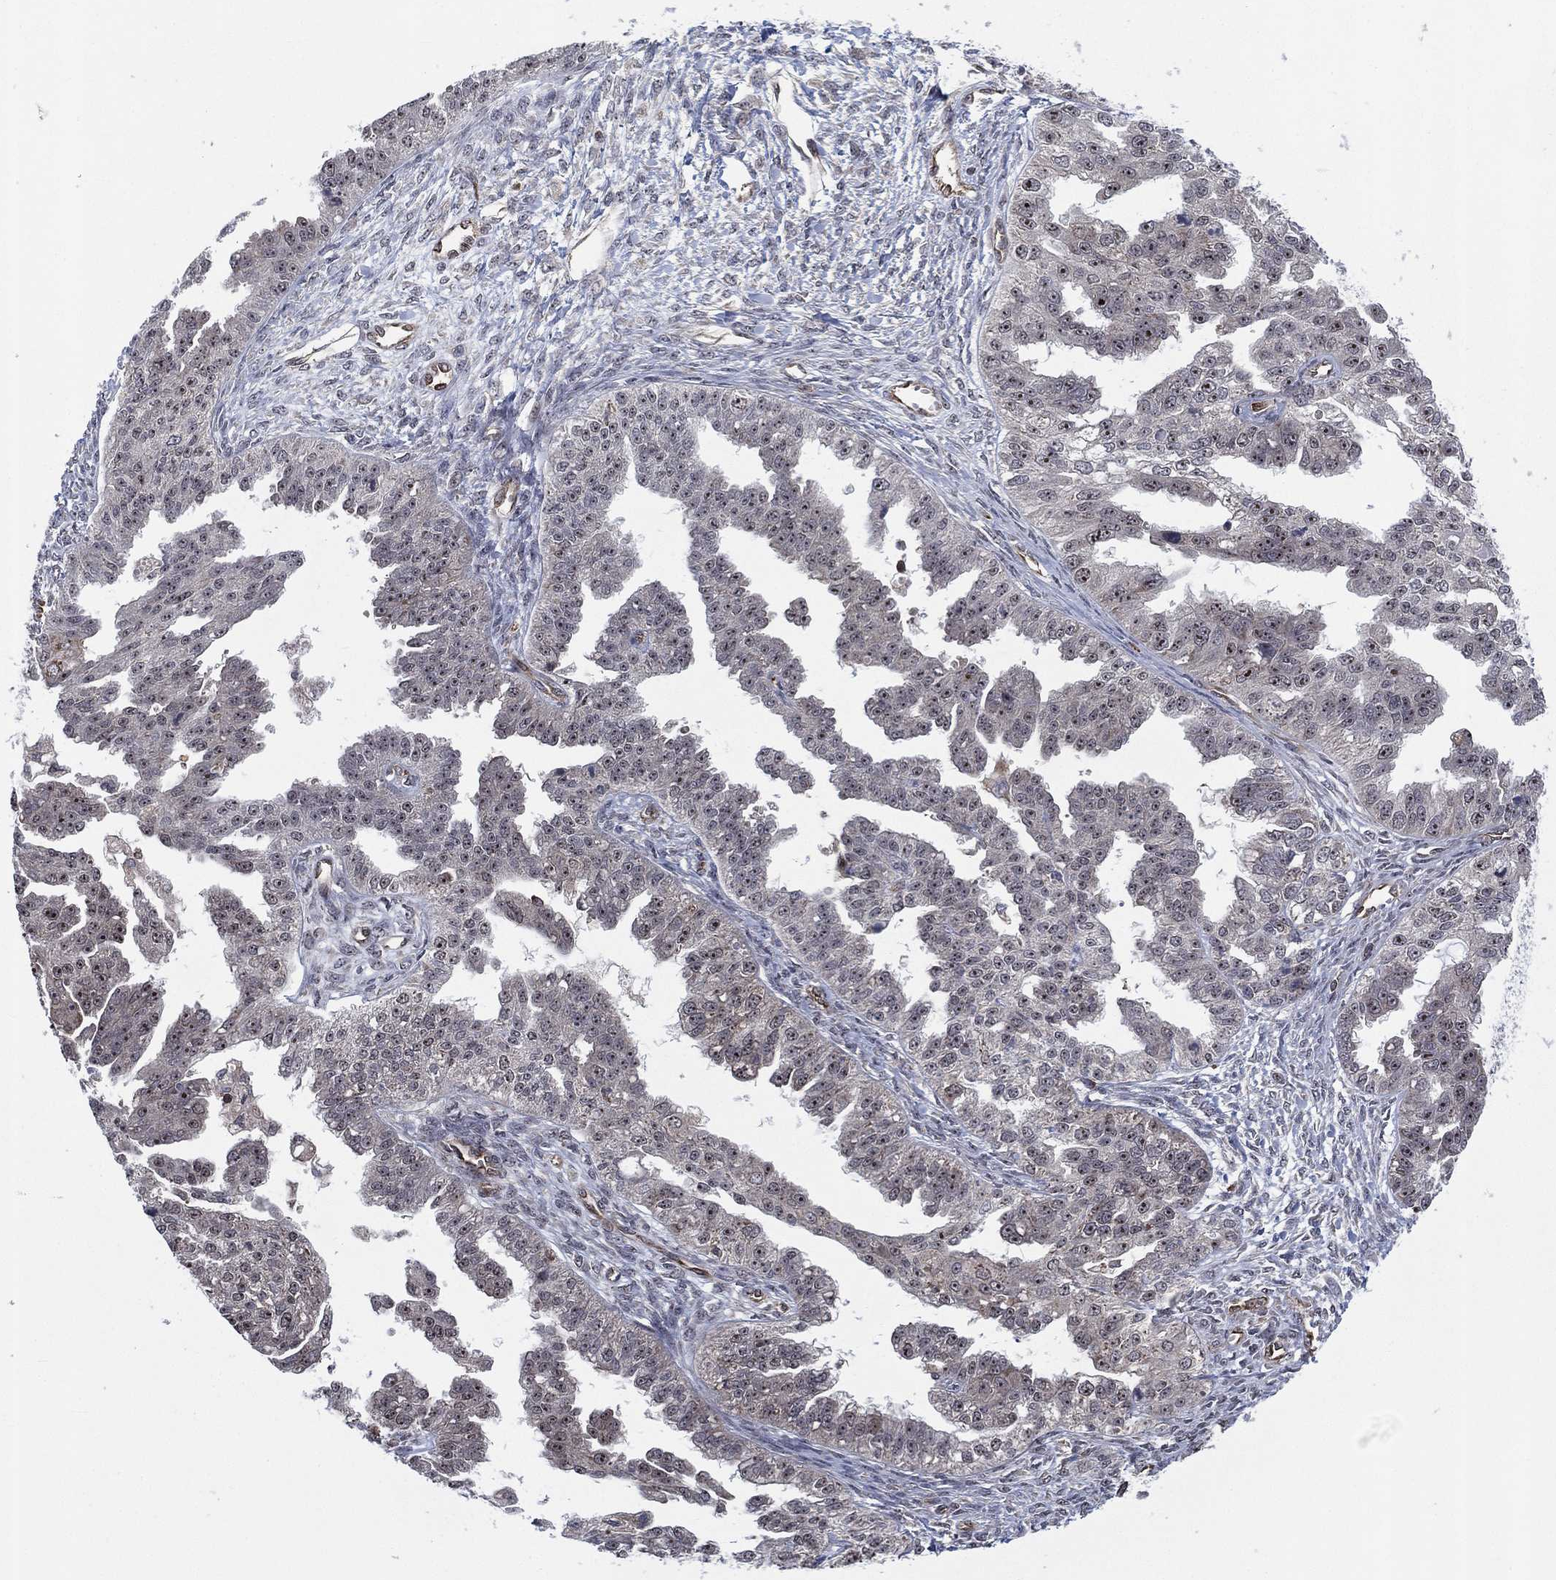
{"staining": {"intensity": "weak", "quantity": "<25%", "location": "nuclear"}, "tissue": "ovarian cancer", "cell_type": "Tumor cells", "image_type": "cancer", "snomed": [{"axis": "morphology", "description": "Cystadenocarcinoma, serous, NOS"}, {"axis": "topography", "description": "Ovary"}], "caption": "Immunohistochemistry image of neoplastic tissue: serous cystadenocarcinoma (ovarian) stained with DAB (3,3'-diaminobenzidine) exhibits no significant protein positivity in tumor cells.", "gene": "TMCO1", "patient": {"sex": "female", "age": 58}}